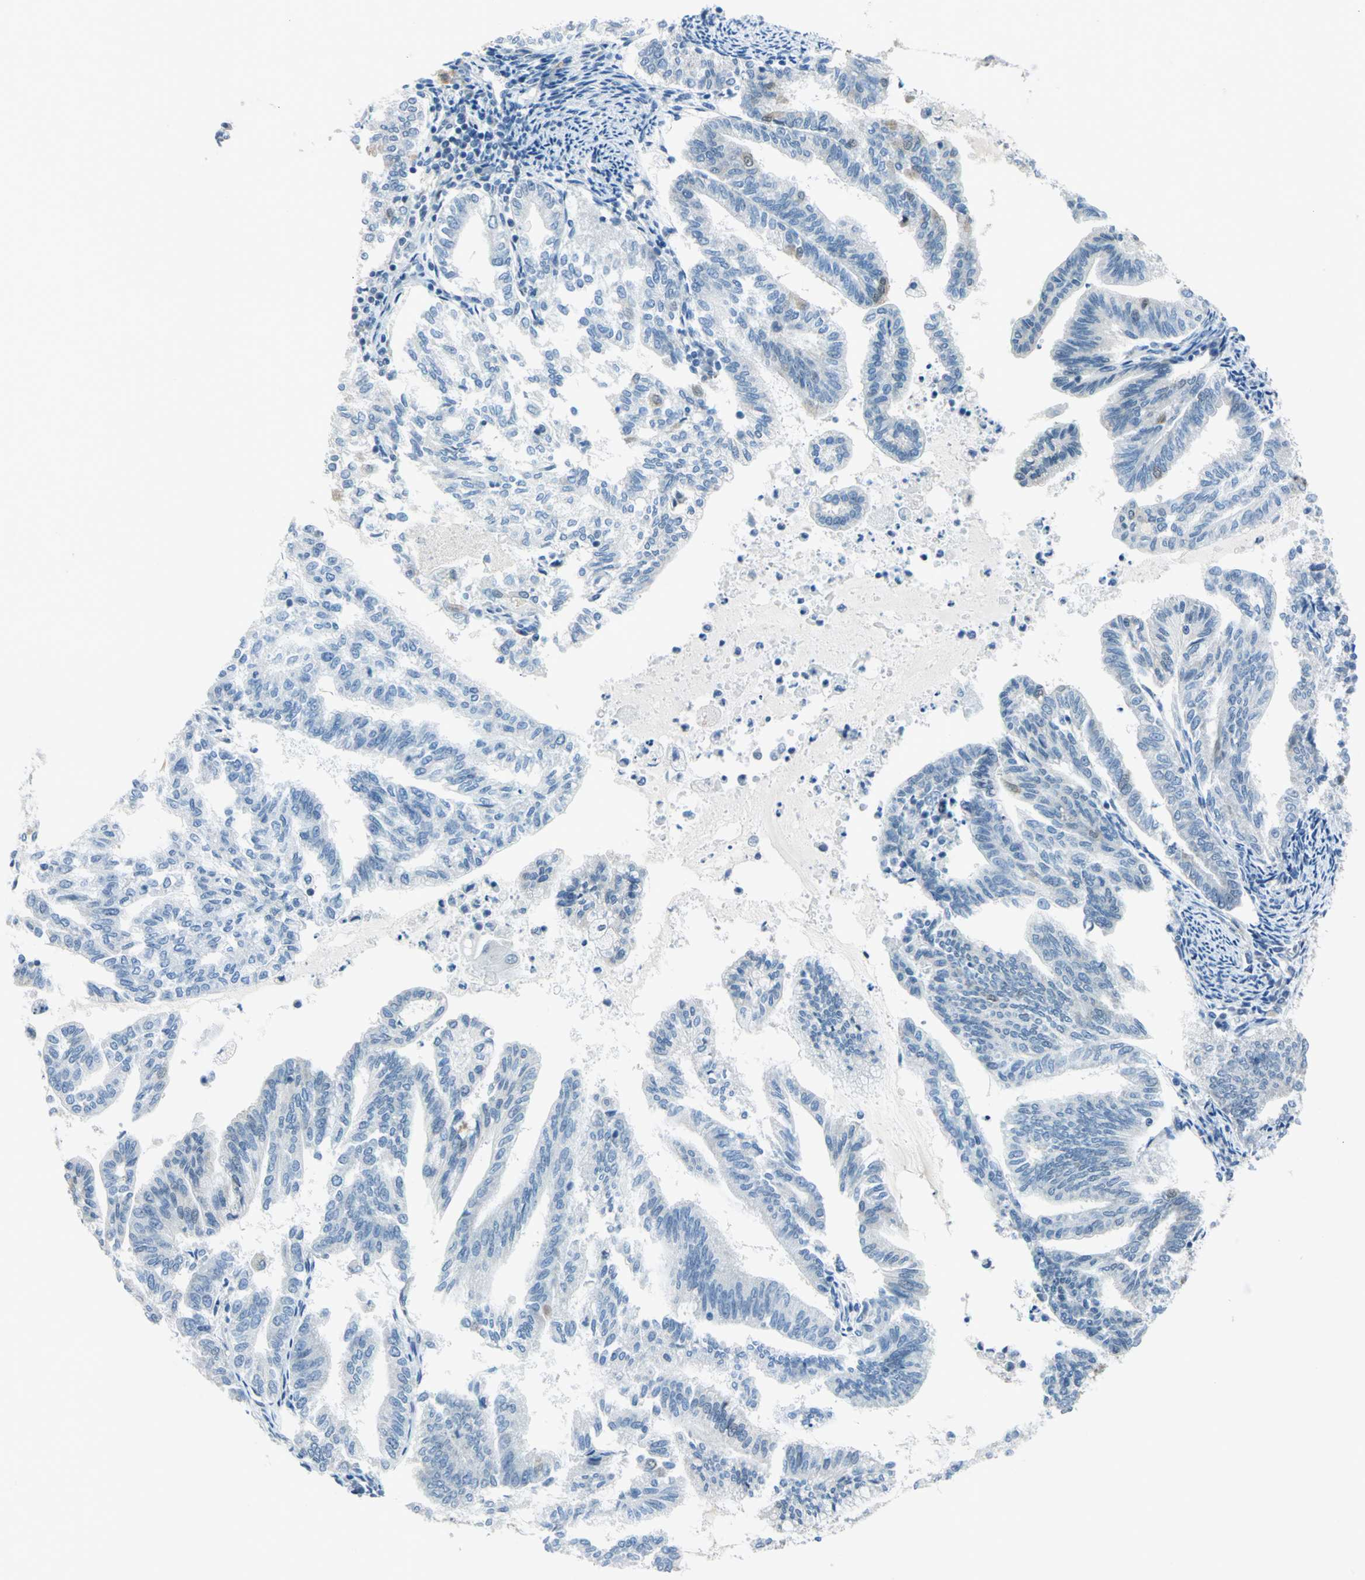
{"staining": {"intensity": "negative", "quantity": "none", "location": "none"}, "tissue": "endometrial cancer", "cell_type": "Tumor cells", "image_type": "cancer", "snomed": [{"axis": "morphology", "description": "Adenocarcinoma, NOS"}, {"axis": "topography", "description": "Endometrium"}], "caption": "A histopathology image of human endometrial cancer (adenocarcinoma) is negative for staining in tumor cells.", "gene": "PIN1", "patient": {"sex": "female", "age": 79}}